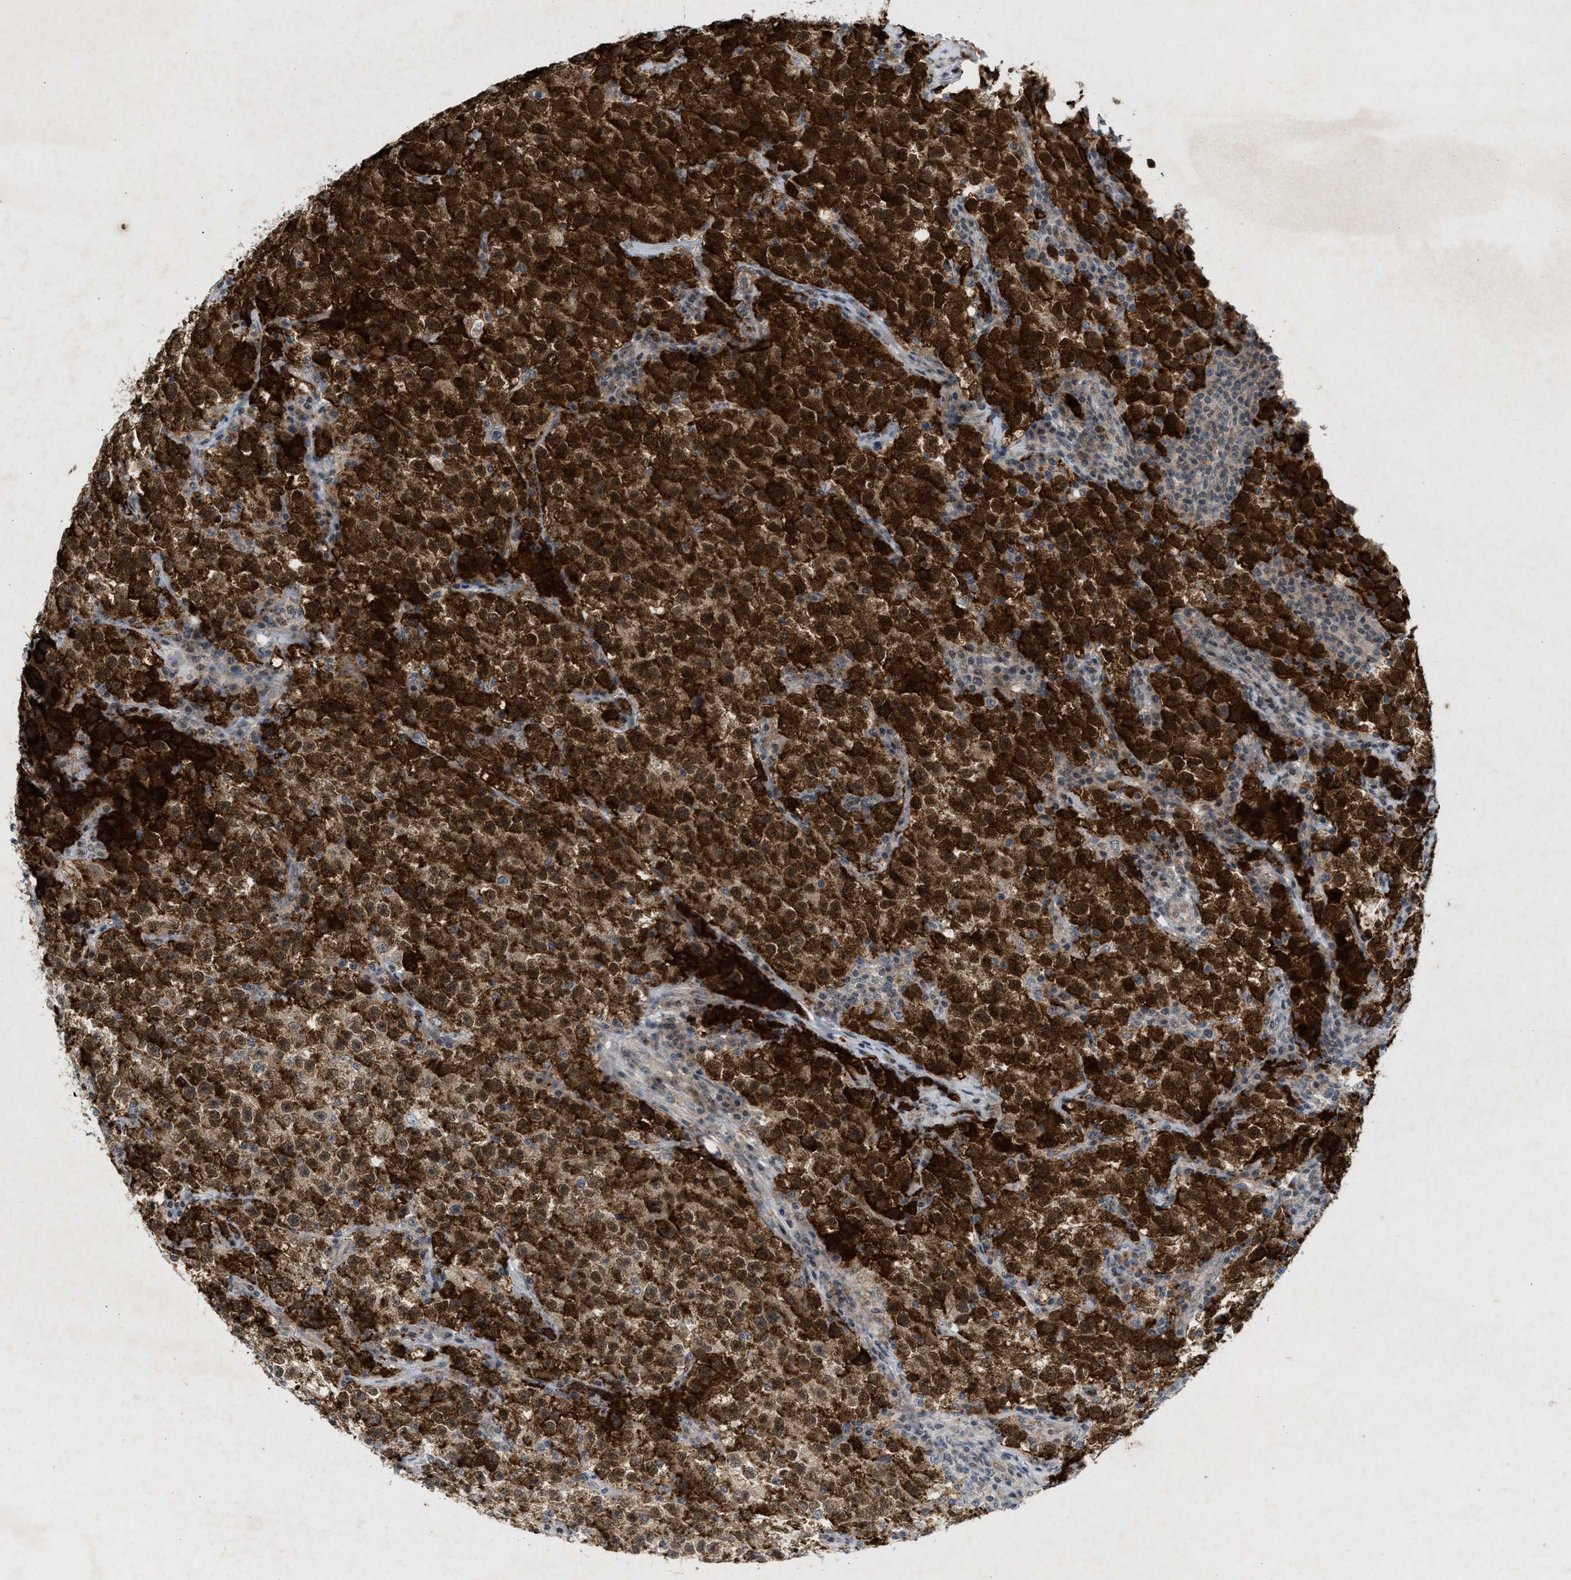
{"staining": {"intensity": "strong", "quantity": ">75%", "location": "cytoplasmic/membranous,nuclear"}, "tissue": "testis cancer", "cell_type": "Tumor cells", "image_type": "cancer", "snomed": [{"axis": "morphology", "description": "Seminoma, NOS"}, {"axis": "topography", "description": "Testis"}], "caption": "Testis cancer stained for a protein (brown) displays strong cytoplasmic/membranous and nuclear positive positivity in about >75% of tumor cells.", "gene": "ZPR1", "patient": {"sex": "male", "age": 22}}